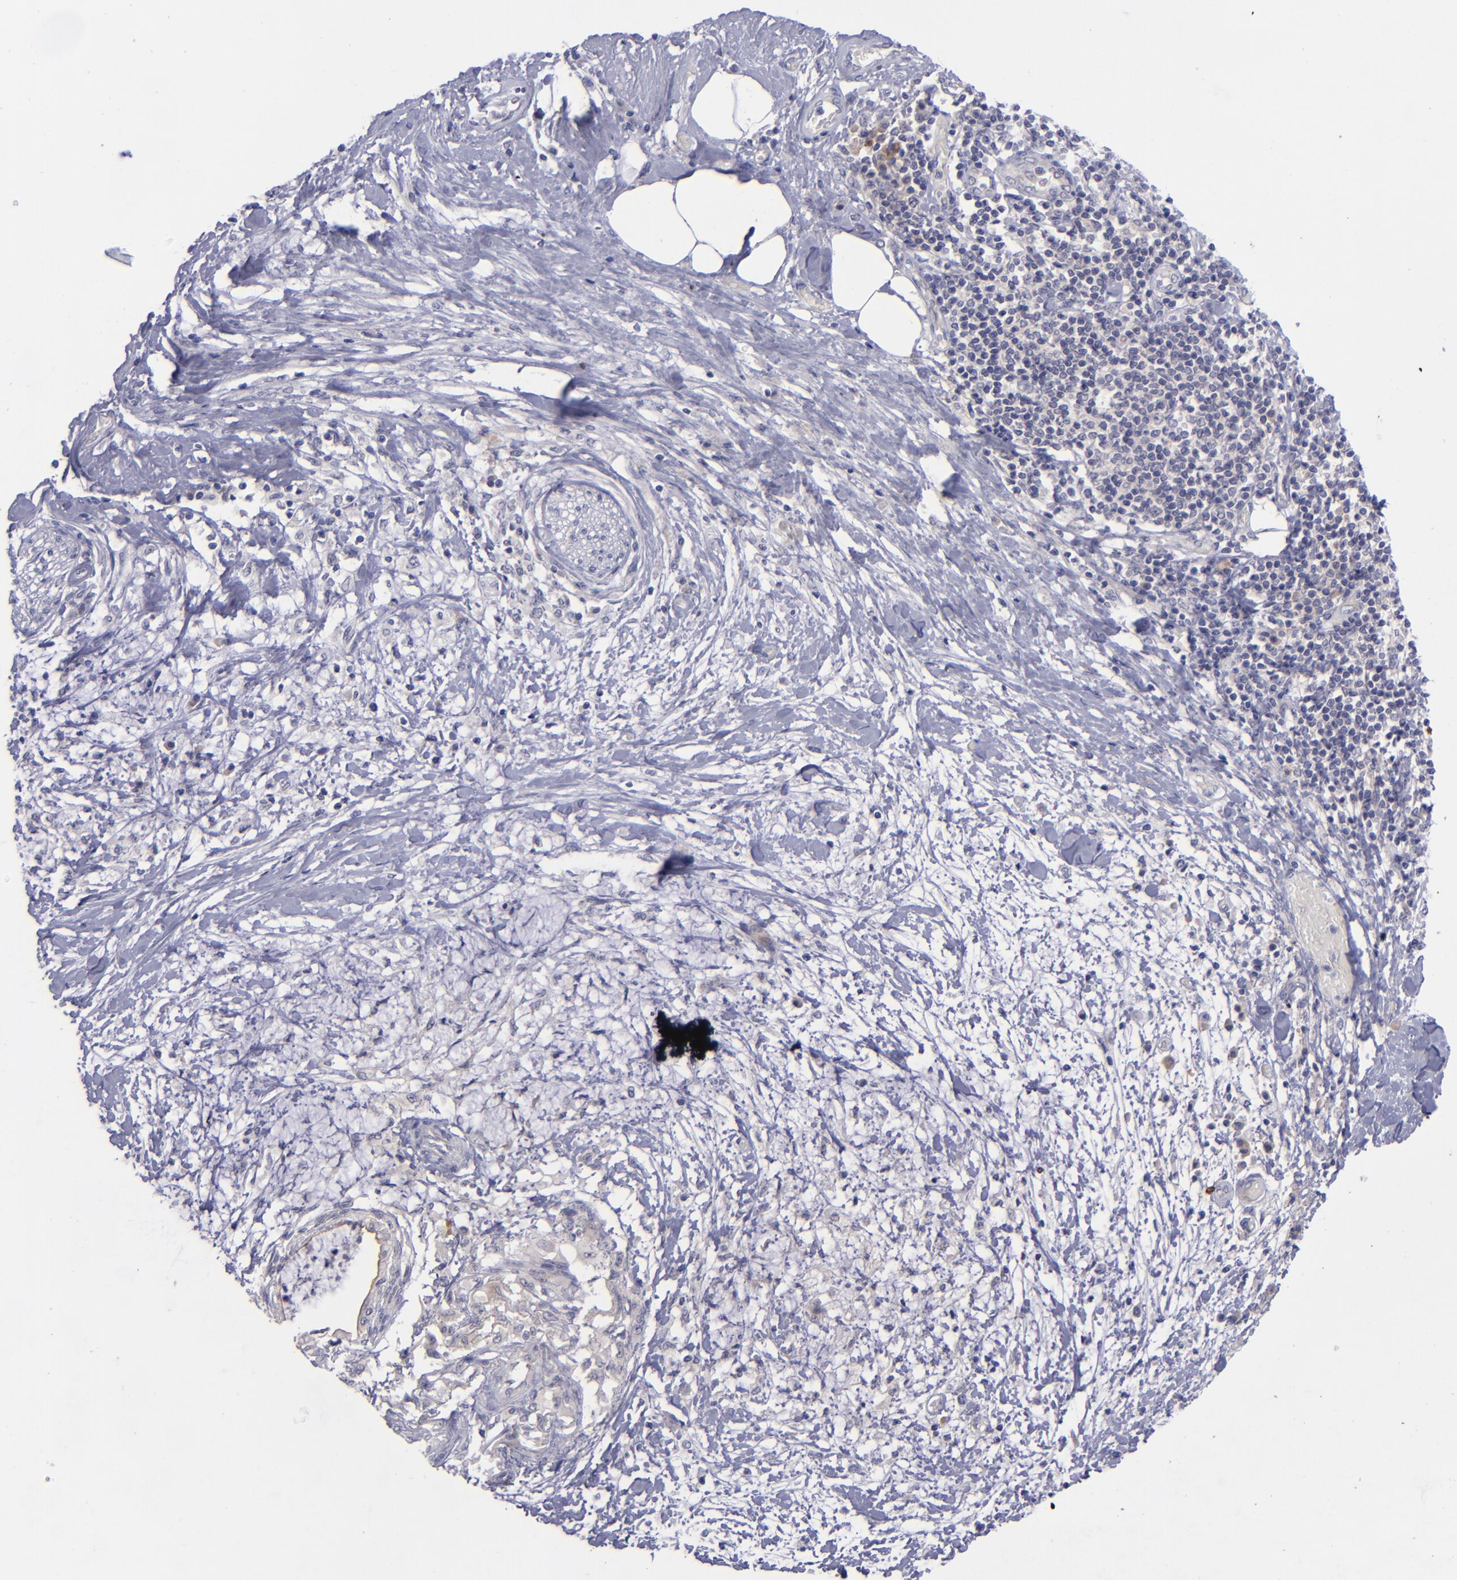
{"staining": {"intensity": "negative", "quantity": "none", "location": "none"}, "tissue": "pancreatic cancer", "cell_type": "Tumor cells", "image_type": "cancer", "snomed": [{"axis": "morphology", "description": "Adenocarcinoma, NOS"}, {"axis": "topography", "description": "Pancreas"}], "caption": "The IHC micrograph has no significant positivity in tumor cells of pancreatic adenocarcinoma tissue.", "gene": "EVPL", "patient": {"sex": "female", "age": 64}}